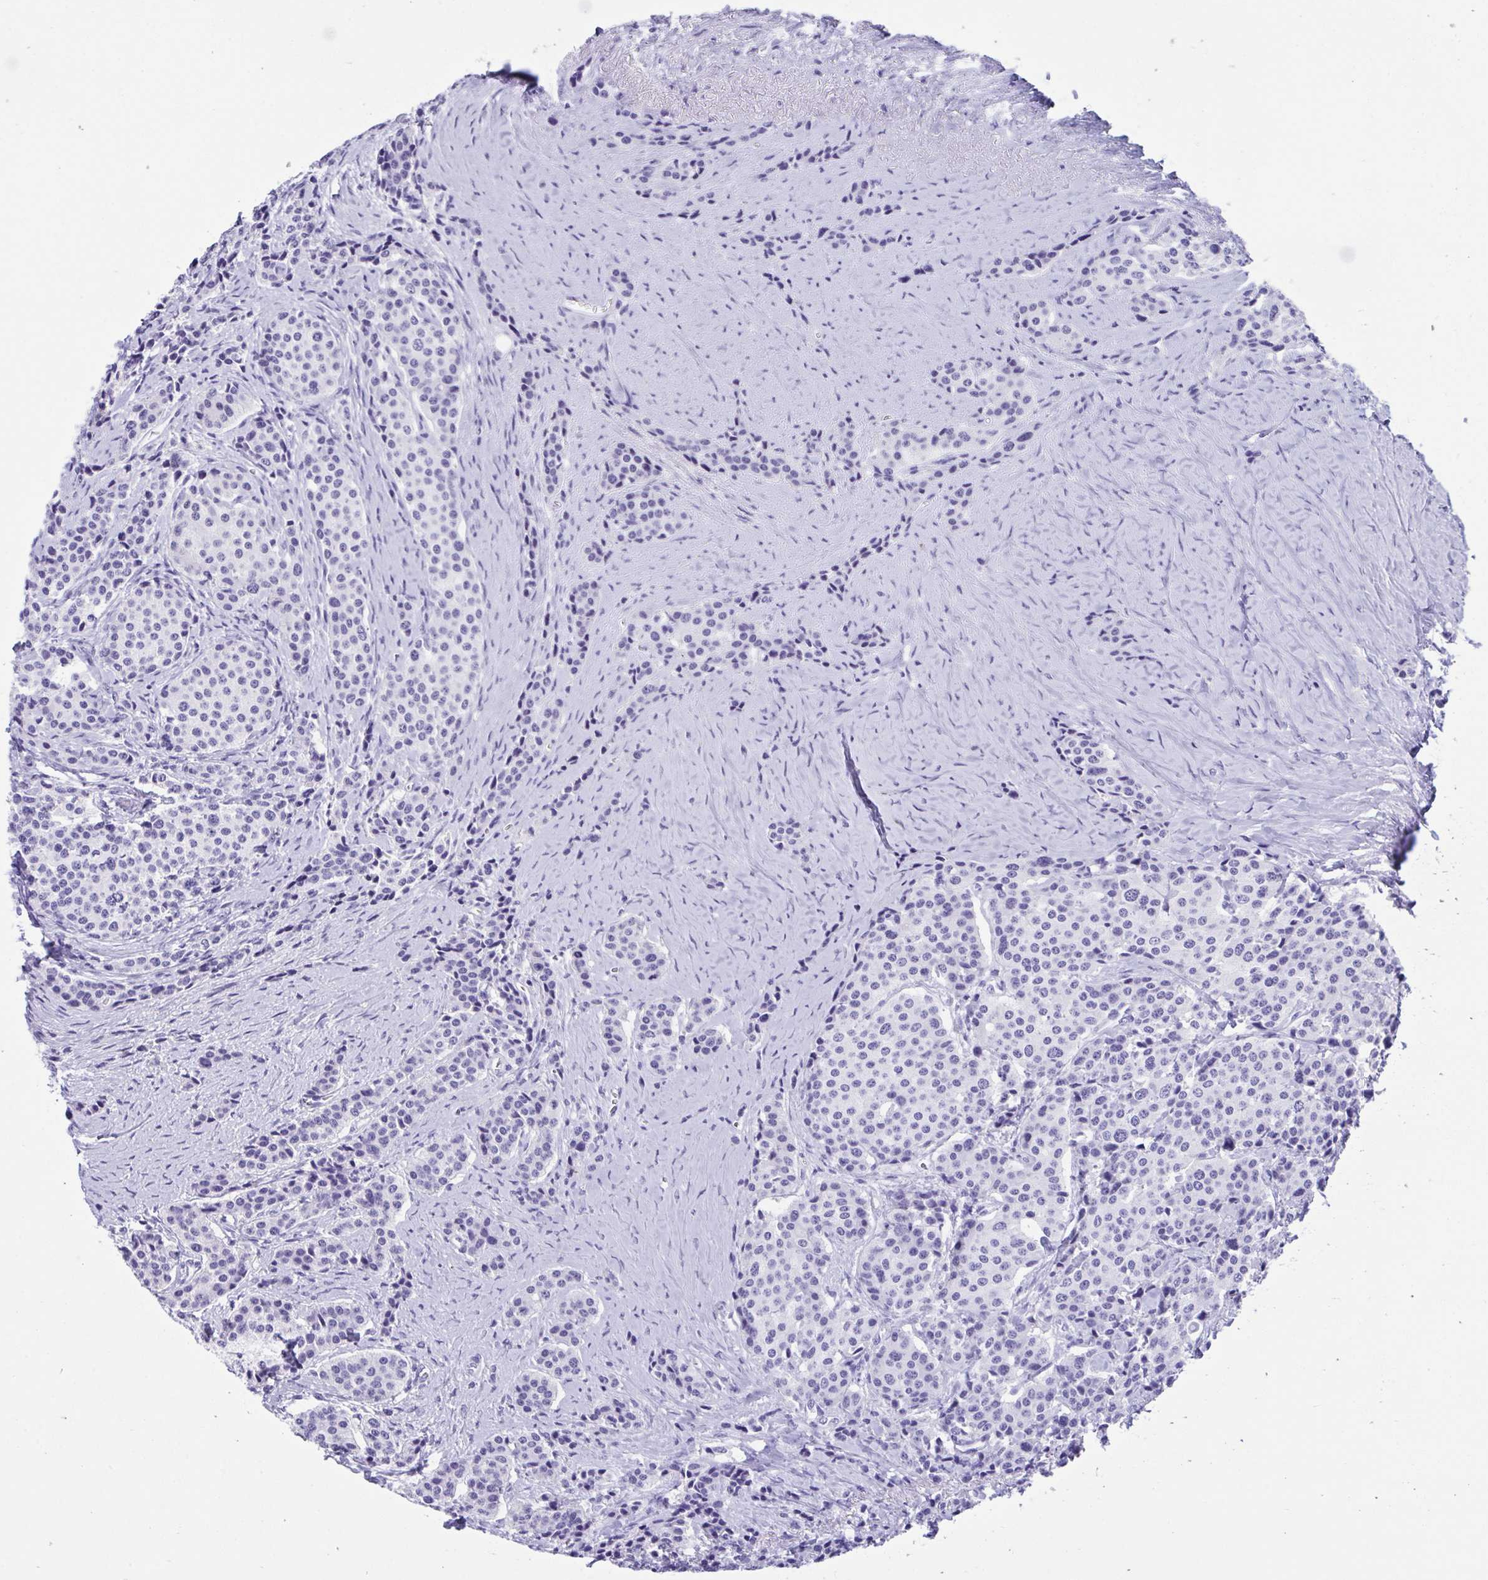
{"staining": {"intensity": "negative", "quantity": "none", "location": "none"}, "tissue": "carcinoid", "cell_type": "Tumor cells", "image_type": "cancer", "snomed": [{"axis": "morphology", "description": "Carcinoid, malignant, NOS"}, {"axis": "topography", "description": "Small intestine"}], "caption": "This is an immunohistochemistry (IHC) micrograph of human carcinoid. There is no staining in tumor cells.", "gene": "TMEM35A", "patient": {"sex": "male", "age": 73}}